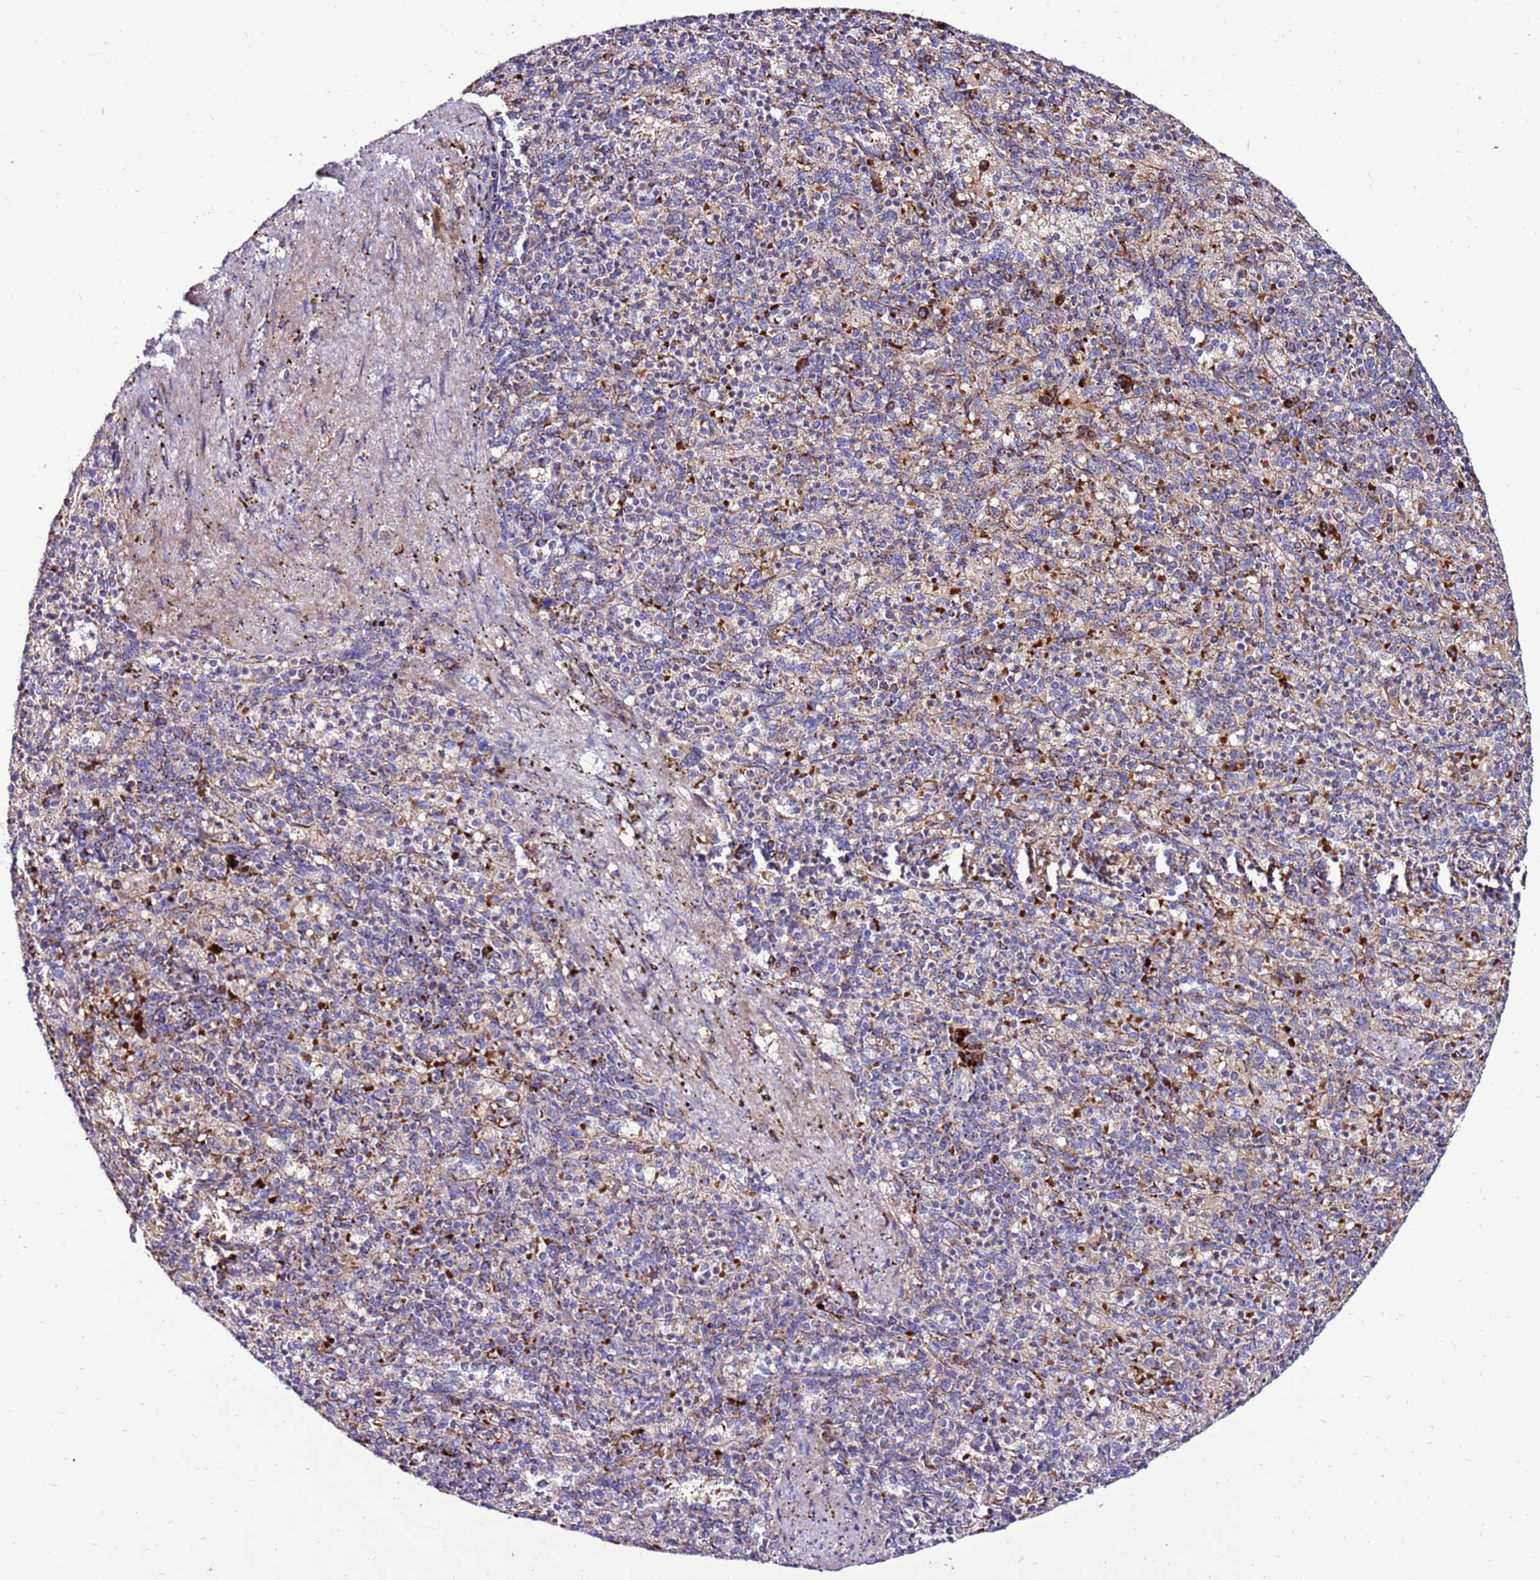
{"staining": {"intensity": "moderate", "quantity": "<25%", "location": "cytoplasmic/membranous"}, "tissue": "spleen", "cell_type": "Cells in red pulp", "image_type": "normal", "snomed": [{"axis": "morphology", "description": "Normal tissue, NOS"}, {"axis": "topography", "description": "Spleen"}], "caption": "Brown immunohistochemical staining in unremarkable human spleen demonstrates moderate cytoplasmic/membranous staining in approximately <25% of cells in red pulp. Nuclei are stained in blue.", "gene": "SPSB3", "patient": {"sex": "female", "age": 74}}